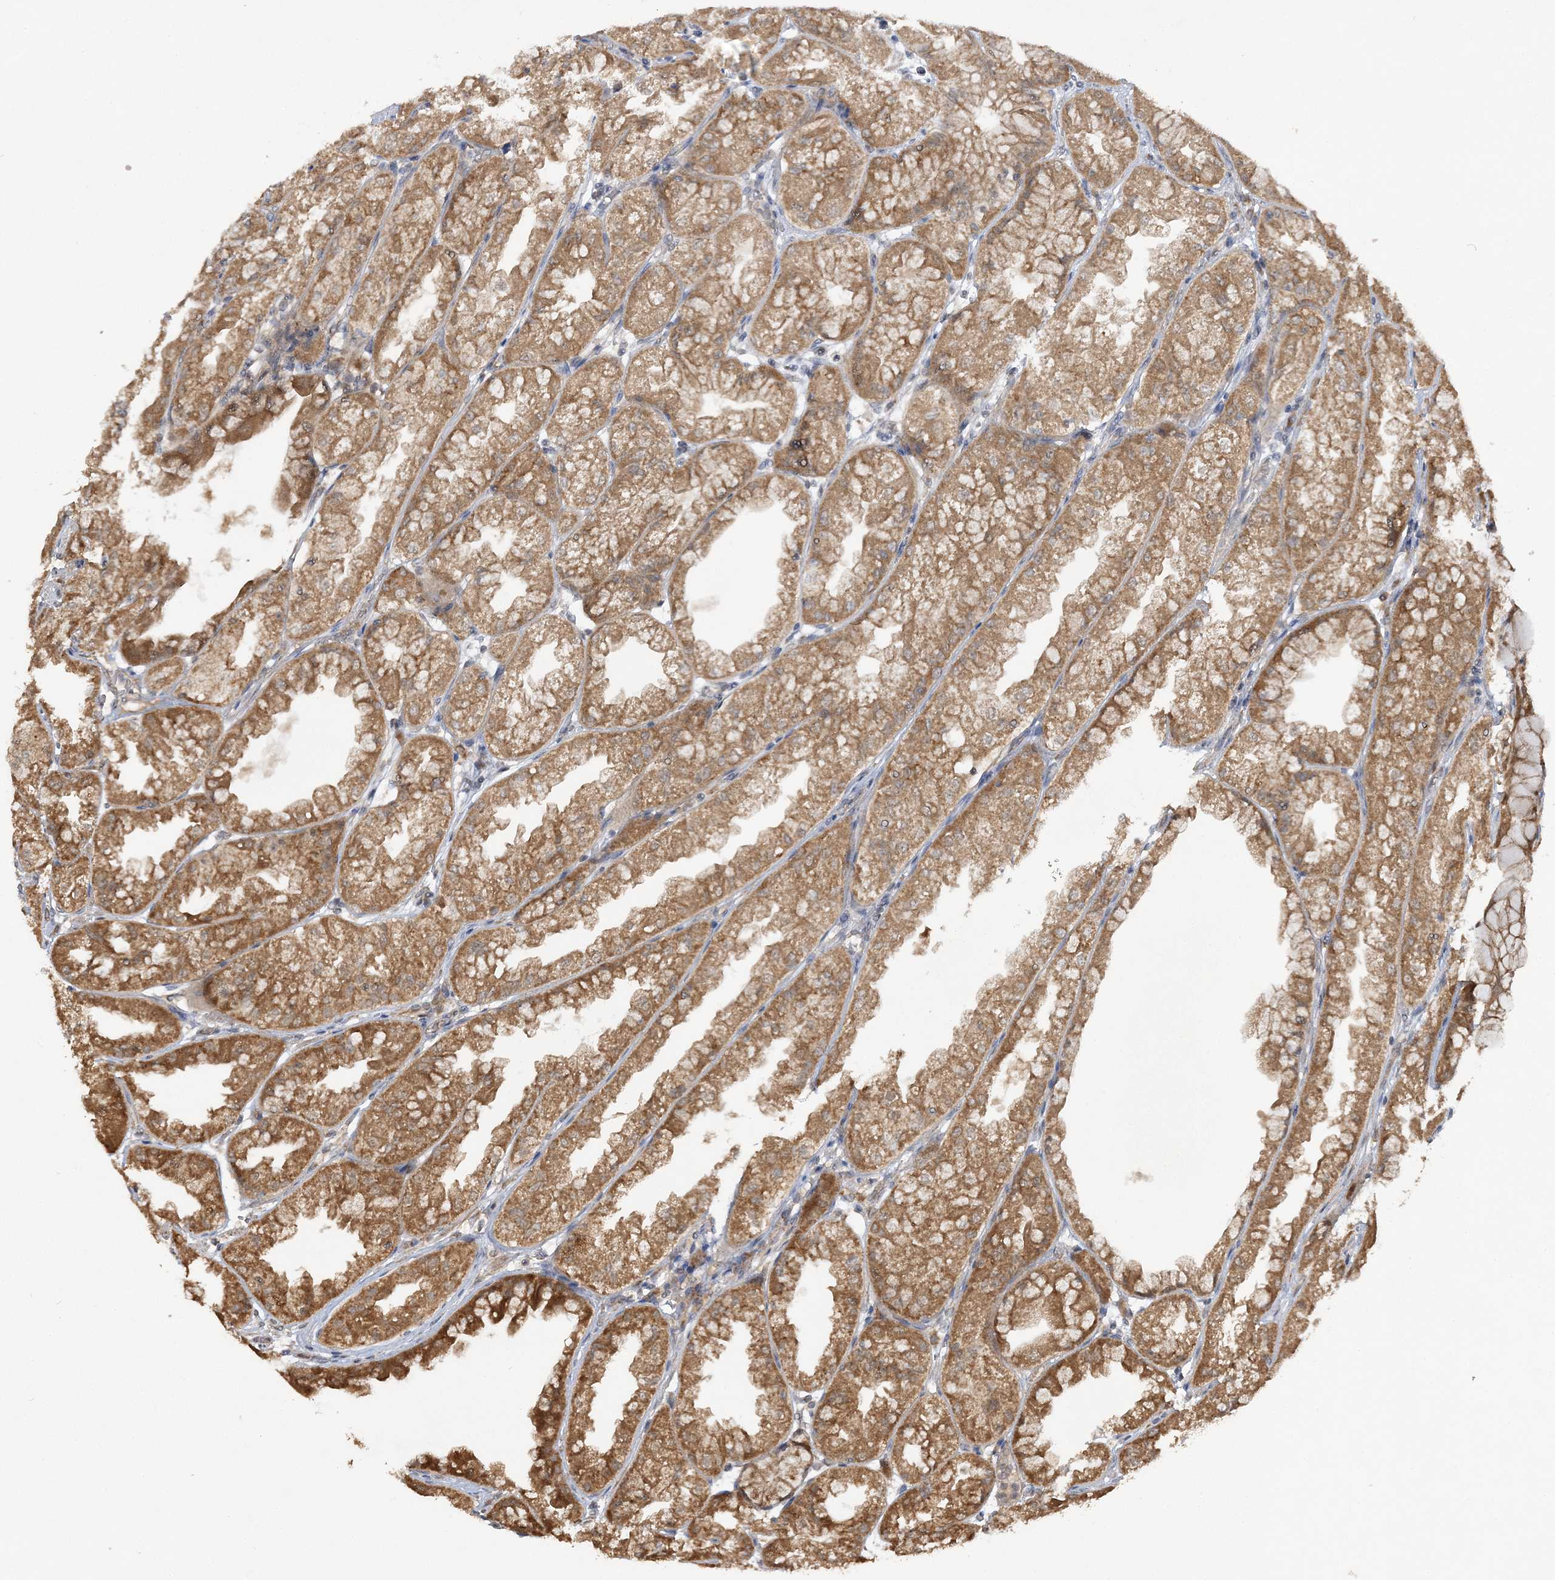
{"staining": {"intensity": "strong", "quantity": ">75%", "location": "cytoplasmic/membranous"}, "tissue": "stomach", "cell_type": "Glandular cells", "image_type": "normal", "snomed": [{"axis": "morphology", "description": "Normal tissue, NOS"}, {"axis": "topography", "description": "Stomach, upper"}], "caption": "Benign stomach was stained to show a protein in brown. There is high levels of strong cytoplasmic/membranous expression in about >75% of glandular cells.", "gene": "MMADHC", "patient": {"sex": "male", "age": 47}}